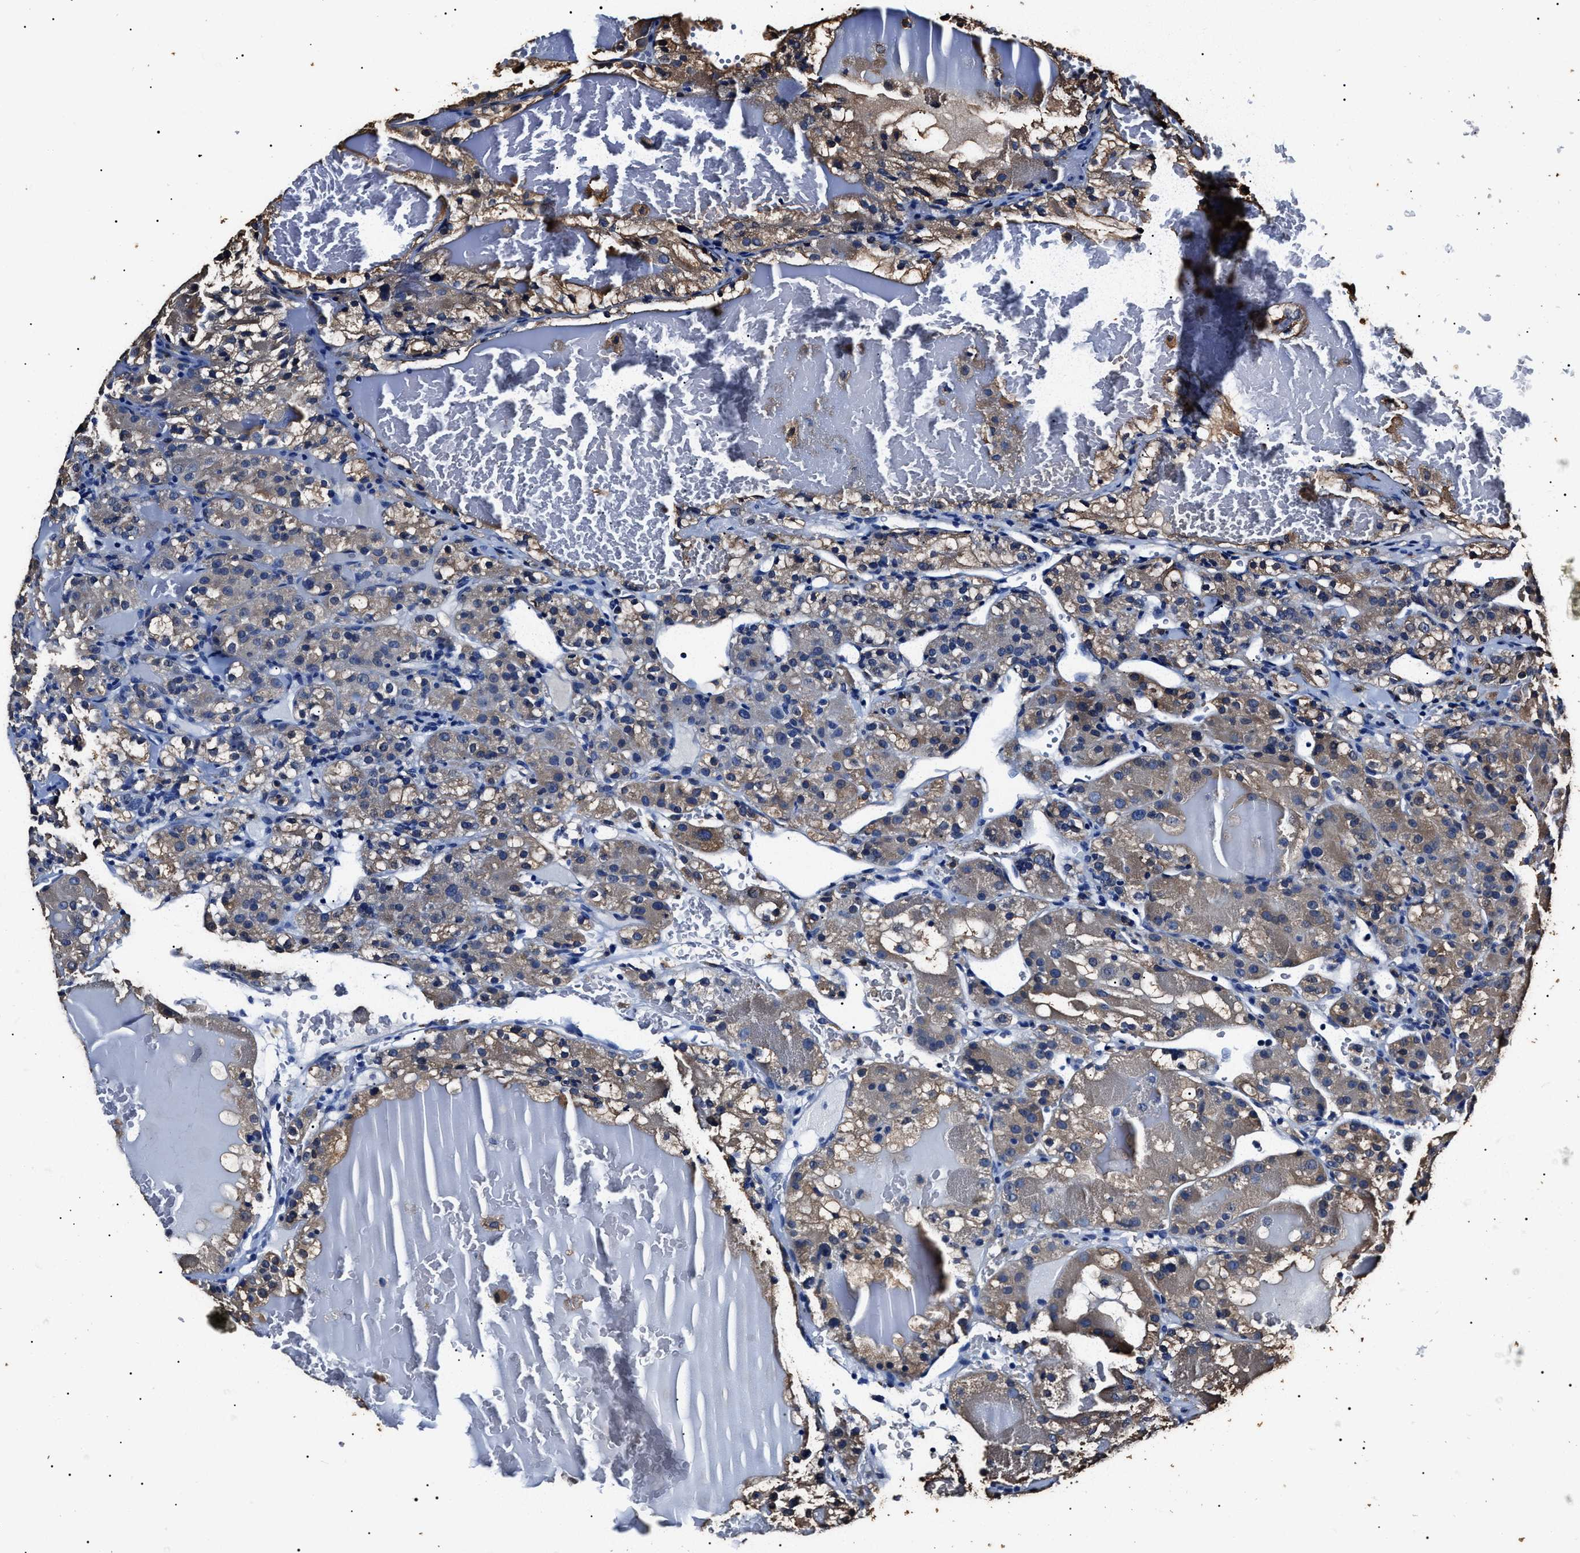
{"staining": {"intensity": "weak", "quantity": "<25%", "location": "cytoplasmic/membranous"}, "tissue": "renal cancer", "cell_type": "Tumor cells", "image_type": "cancer", "snomed": [{"axis": "morphology", "description": "Normal tissue, NOS"}, {"axis": "morphology", "description": "Adenocarcinoma, NOS"}, {"axis": "topography", "description": "Kidney"}], "caption": "This histopathology image is of renal cancer (adenocarcinoma) stained with immunohistochemistry (IHC) to label a protein in brown with the nuclei are counter-stained blue. There is no positivity in tumor cells.", "gene": "ALDH1A1", "patient": {"sex": "male", "age": 61}}